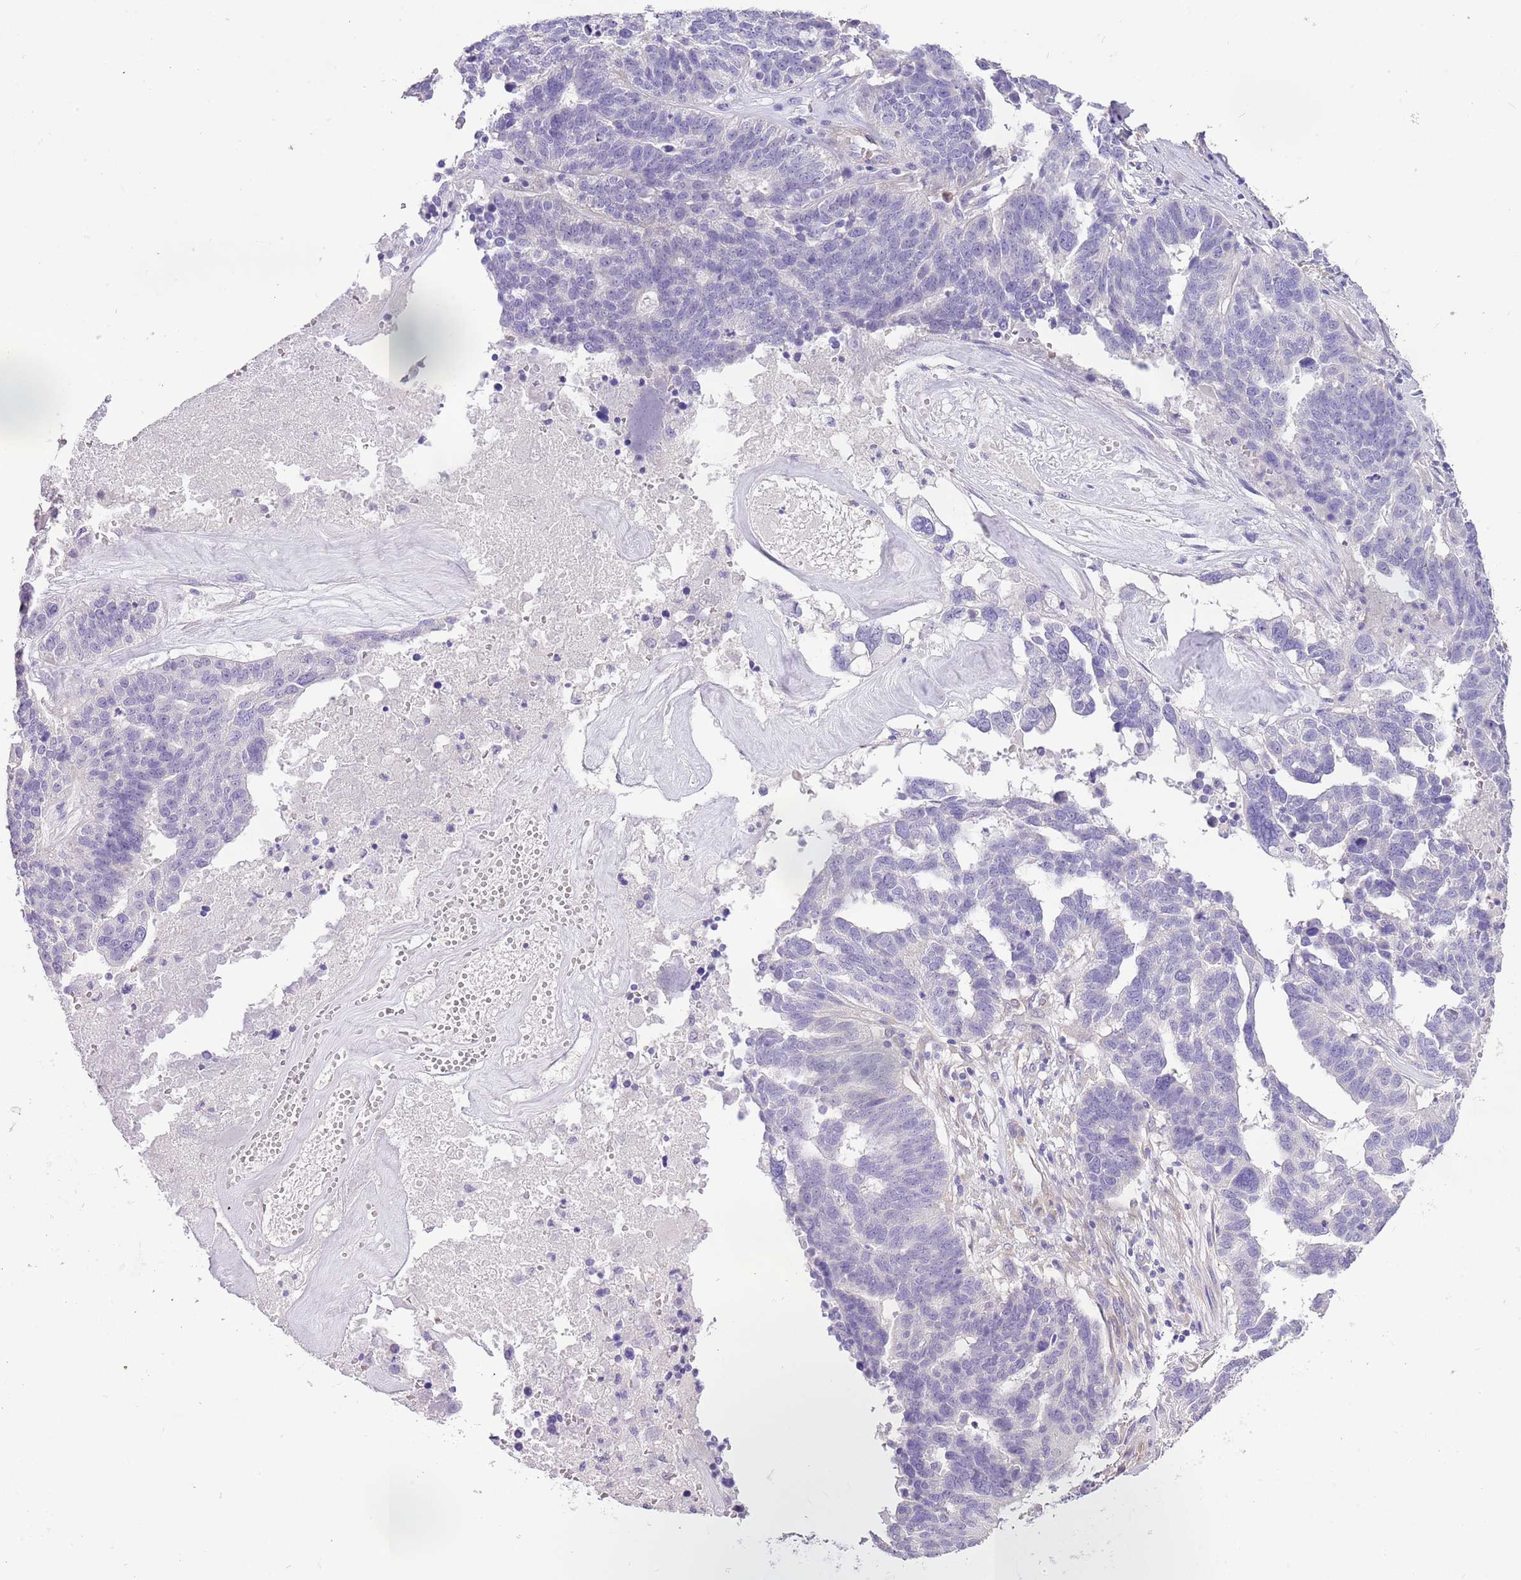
{"staining": {"intensity": "negative", "quantity": "none", "location": "none"}, "tissue": "ovarian cancer", "cell_type": "Tumor cells", "image_type": "cancer", "snomed": [{"axis": "morphology", "description": "Cystadenocarcinoma, serous, NOS"}, {"axis": "topography", "description": "Ovary"}], "caption": "Micrograph shows no protein staining in tumor cells of ovarian cancer tissue. The staining is performed using DAB (3,3'-diaminobenzidine) brown chromogen with nuclei counter-stained in using hematoxylin.", "gene": "RFK", "patient": {"sex": "female", "age": 59}}